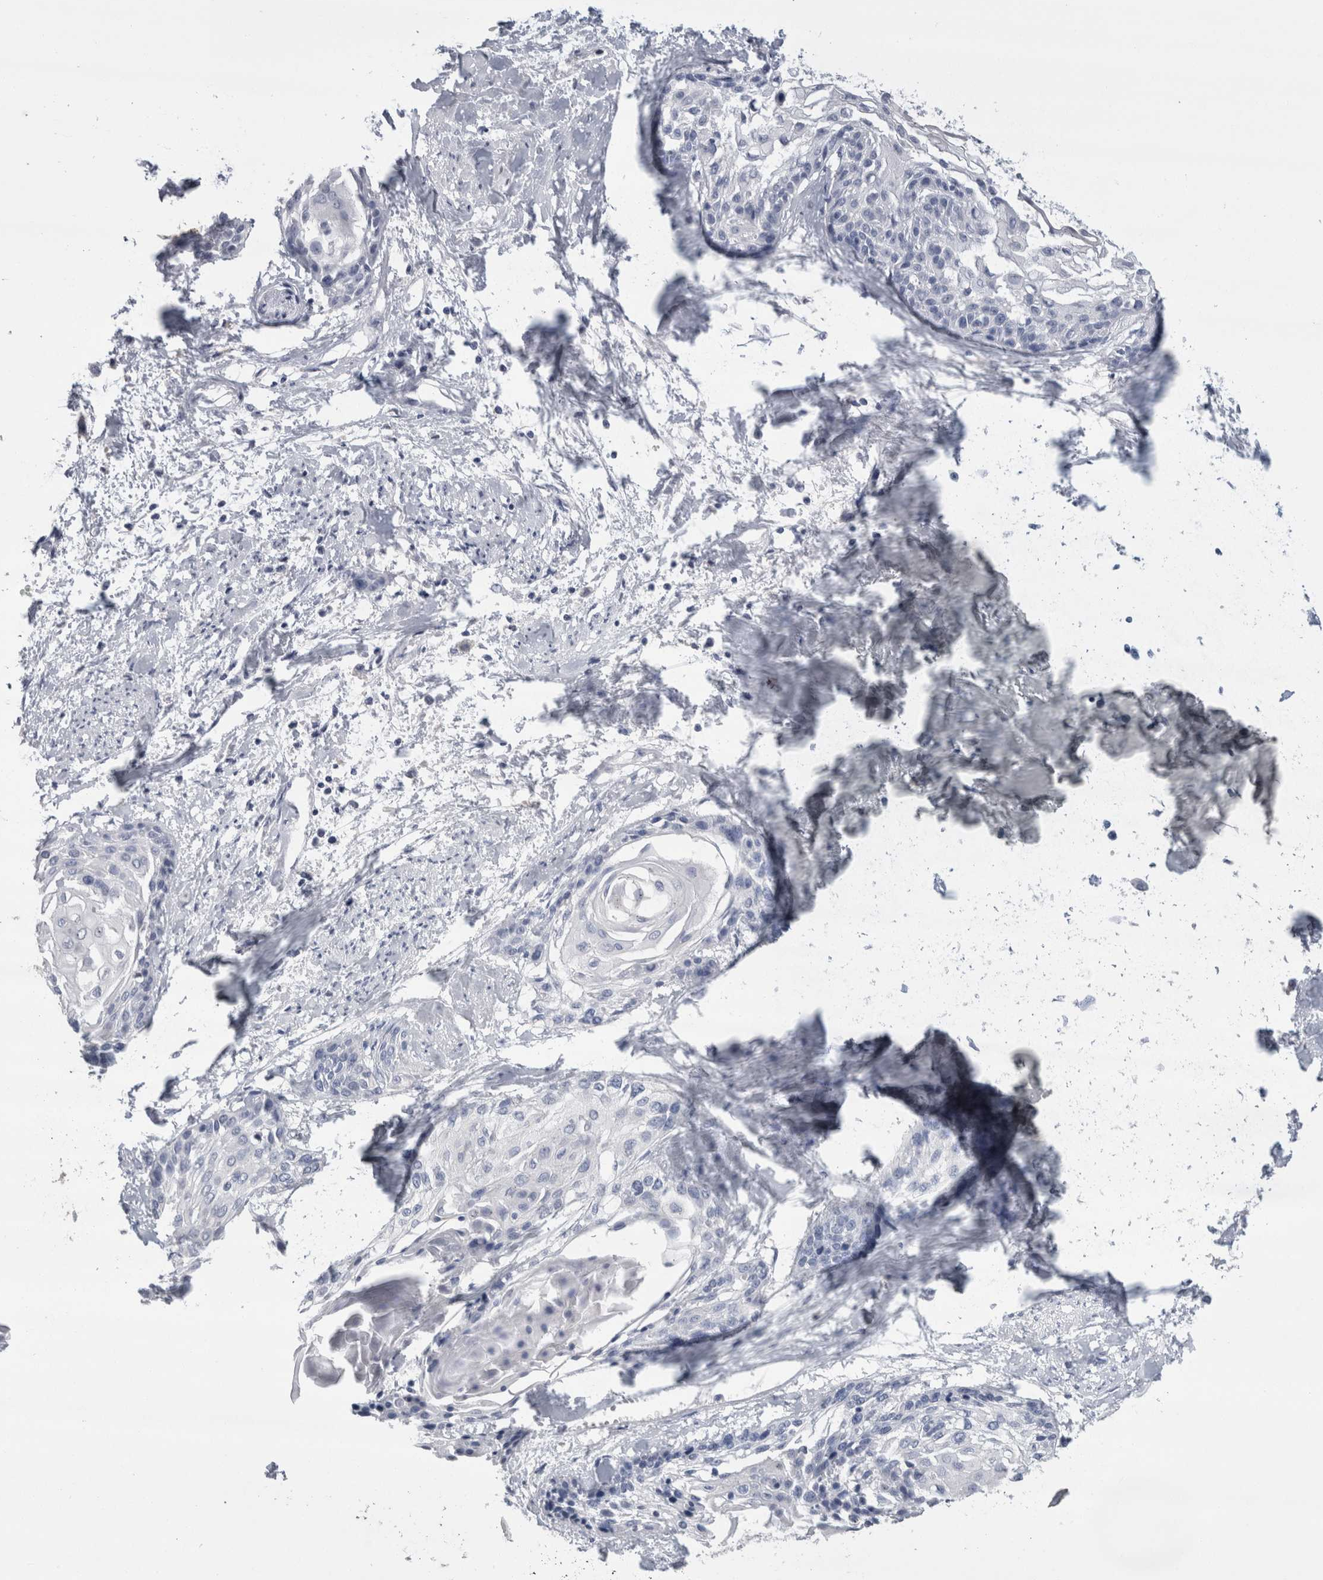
{"staining": {"intensity": "negative", "quantity": "none", "location": "none"}, "tissue": "cervical cancer", "cell_type": "Tumor cells", "image_type": "cancer", "snomed": [{"axis": "morphology", "description": "Squamous cell carcinoma, NOS"}, {"axis": "topography", "description": "Cervix"}], "caption": "Immunohistochemical staining of human cervical cancer (squamous cell carcinoma) reveals no significant staining in tumor cells.", "gene": "REG1A", "patient": {"sex": "female", "age": 57}}